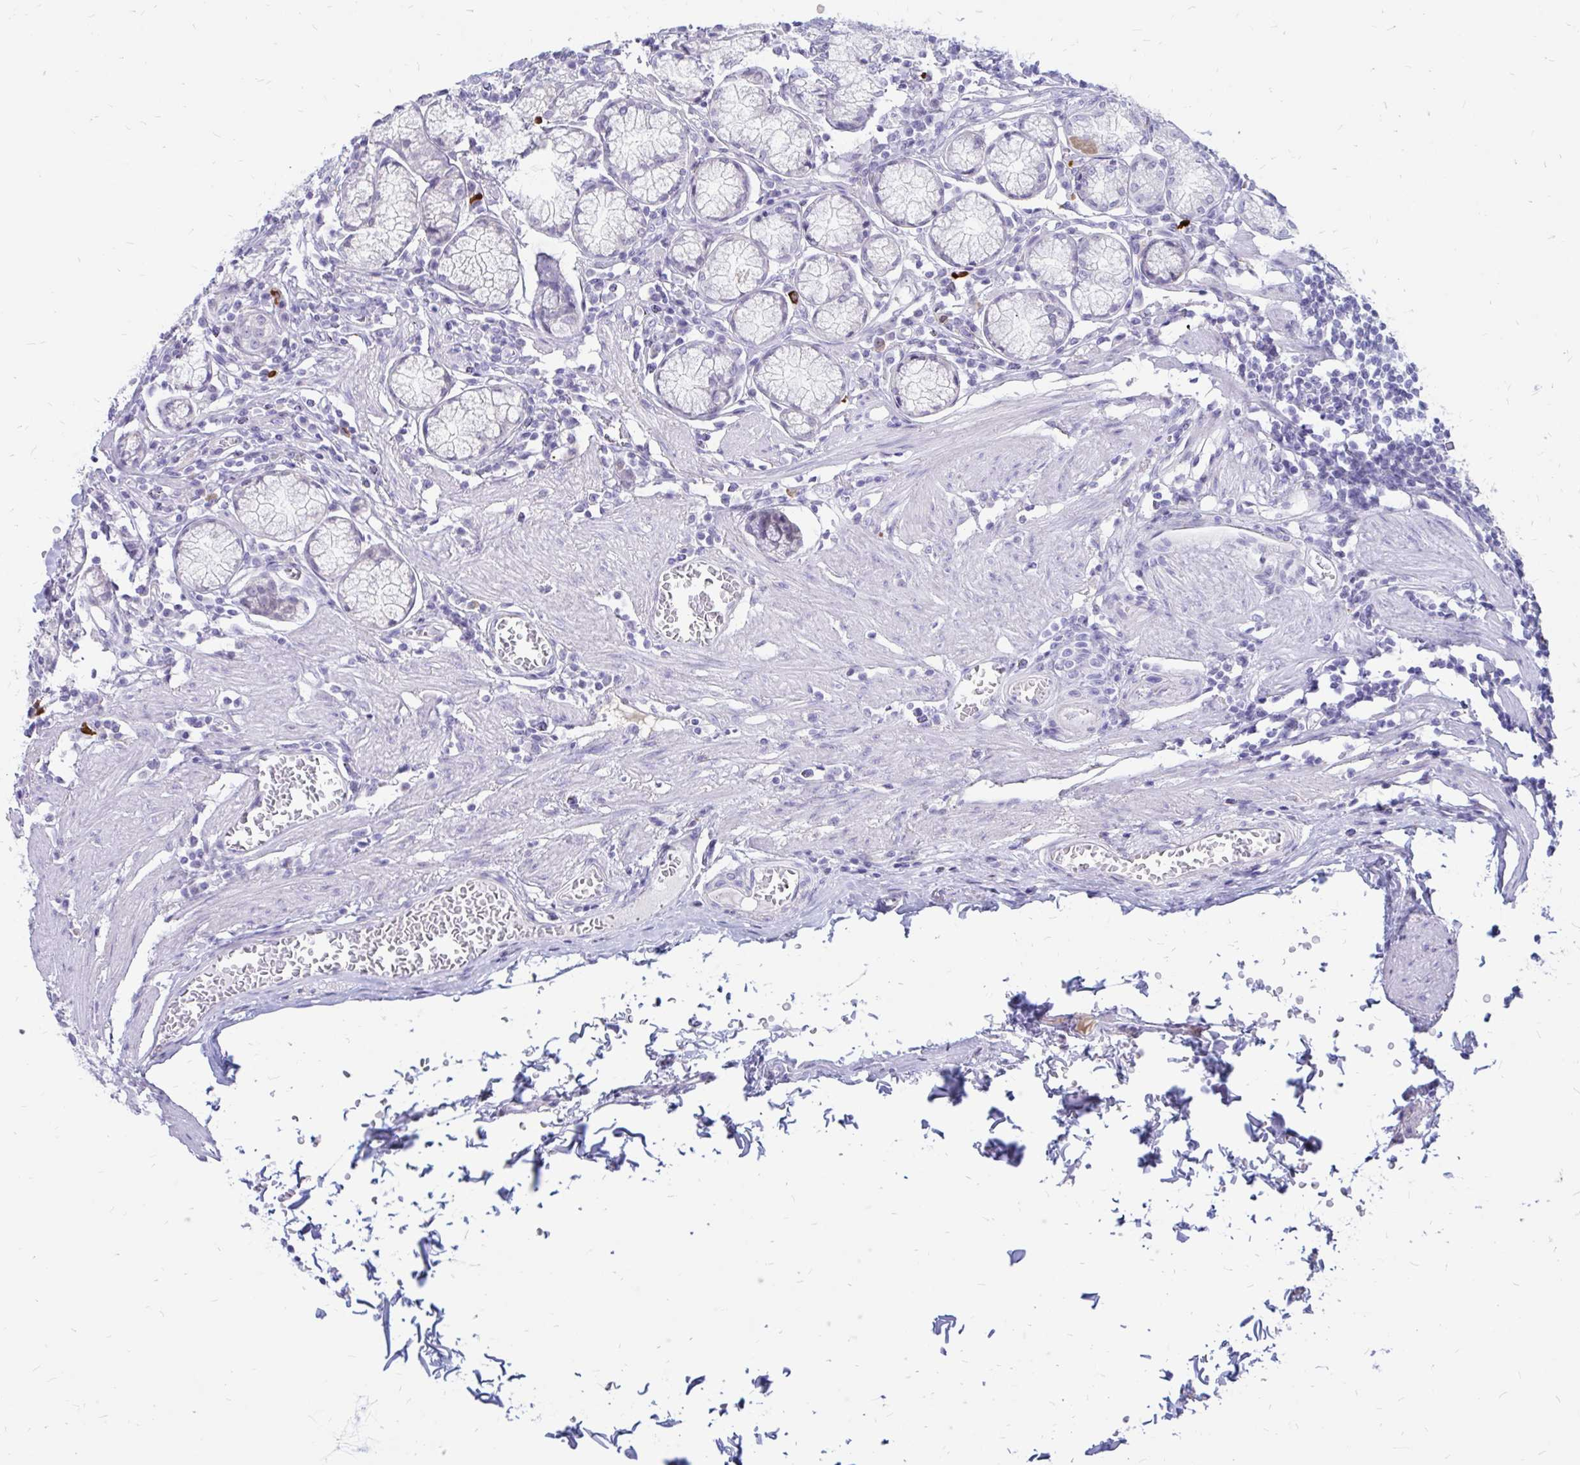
{"staining": {"intensity": "weak", "quantity": "<25%", "location": "cytoplasmic/membranous"}, "tissue": "stomach", "cell_type": "Glandular cells", "image_type": "normal", "snomed": [{"axis": "morphology", "description": "Normal tissue, NOS"}, {"axis": "topography", "description": "Stomach"}], "caption": "This micrograph is of unremarkable stomach stained with IHC to label a protein in brown with the nuclei are counter-stained blue. There is no positivity in glandular cells.", "gene": "IGSF5", "patient": {"sex": "male", "age": 55}}